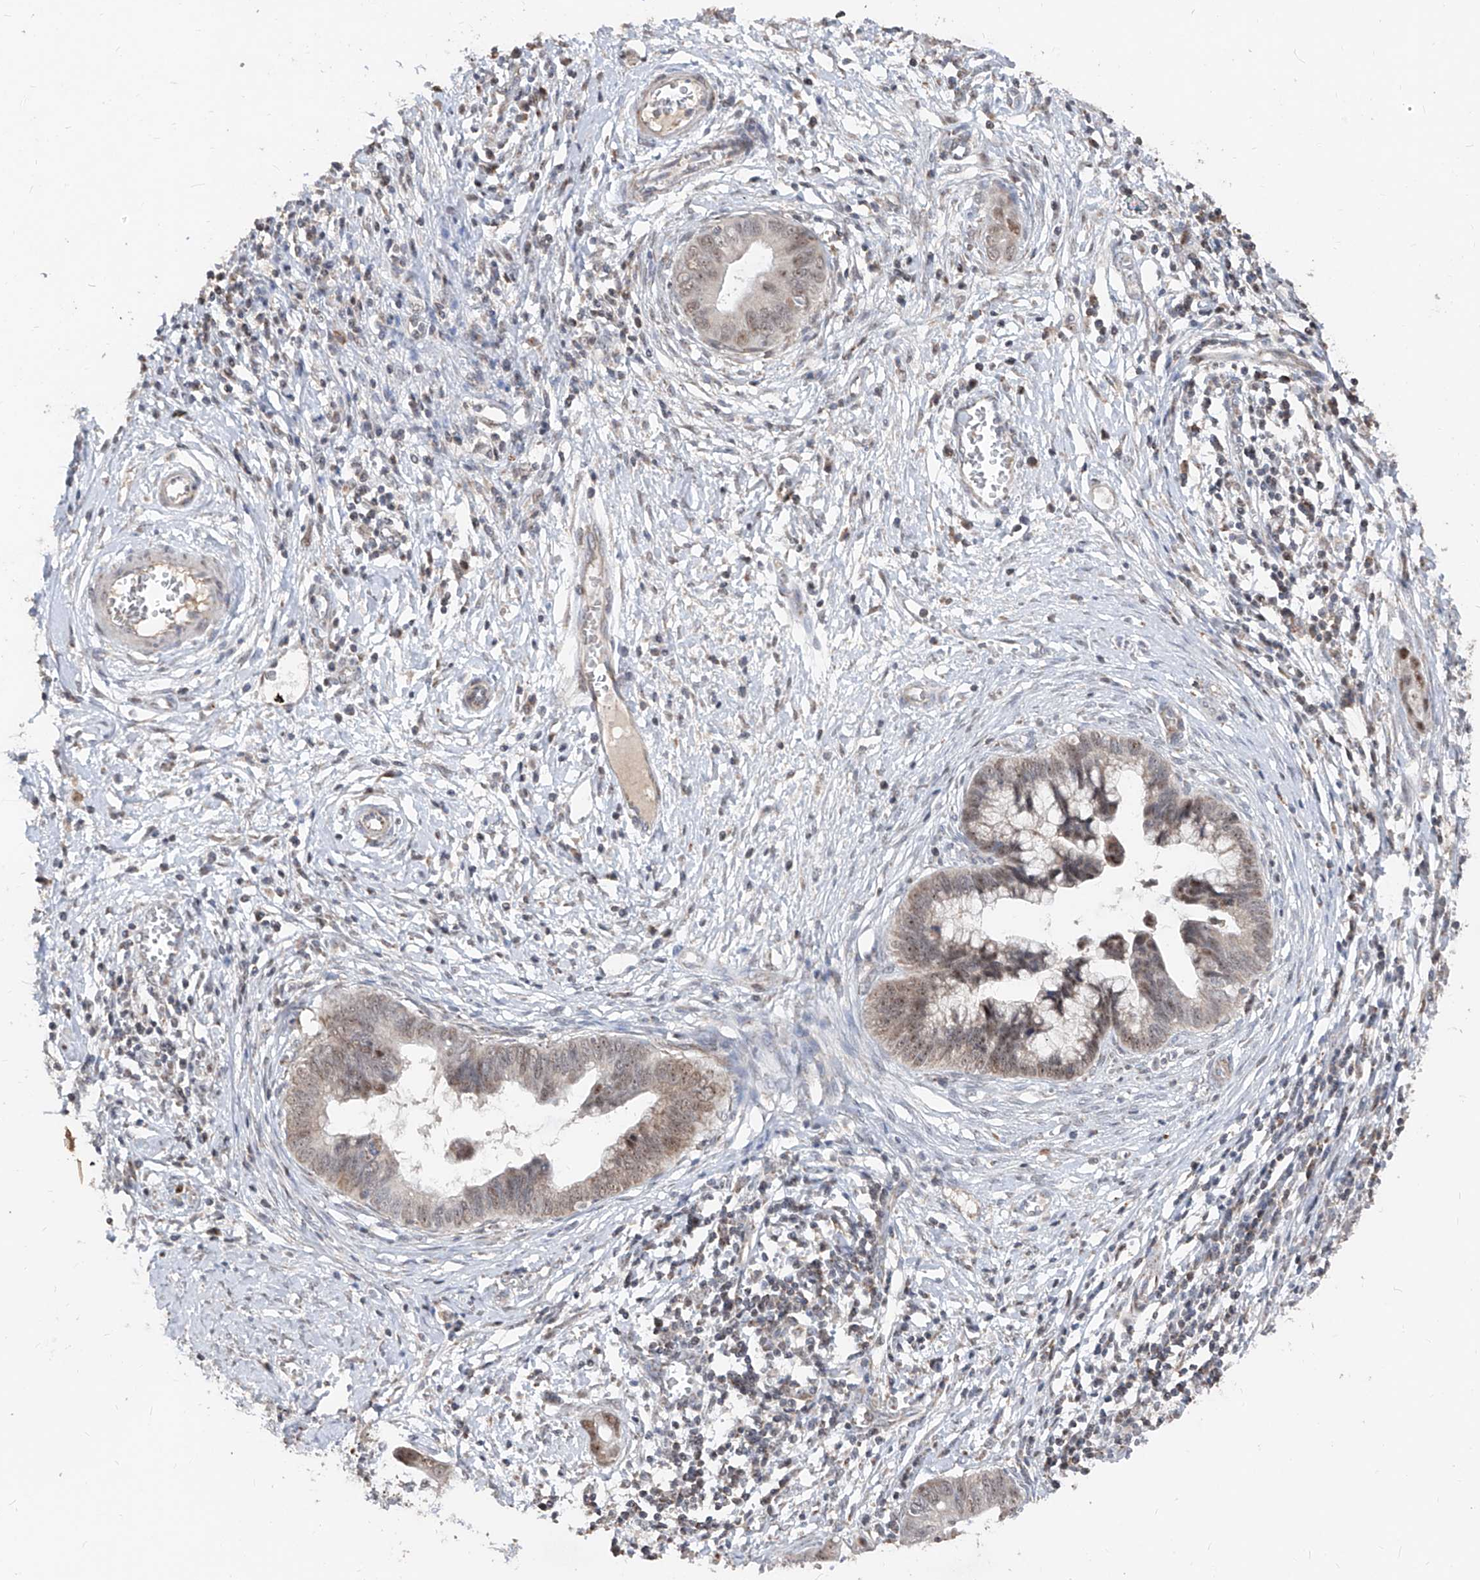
{"staining": {"intensity": "weak", "quantity": "25%-75%", "location": "cytoplasmic/membranous,nuclear"}, "tissue": "cervical cancer", "cell_type": "Tumor cells", "image_type": "cancer", "snomed": [{"axis": "morphology", "description": "Adenocarcinoma, NOS"}, {"axis": "topography", "description": "Cervix"}], "caption": "Immunohistochemistry (IHC) photomicrograph of neoplastic tissue: human adenocarcinoma (cervical) stained using IHC displays low levels of weak protein expression localized specifically in the cytoplasmic/membranous and nuclear of tumor cells, appearing as a cytoplasmic/membranous and nuclear brown color.", "gene": "NDUFB3", "patient": {"sex": "female", "age": 44}}